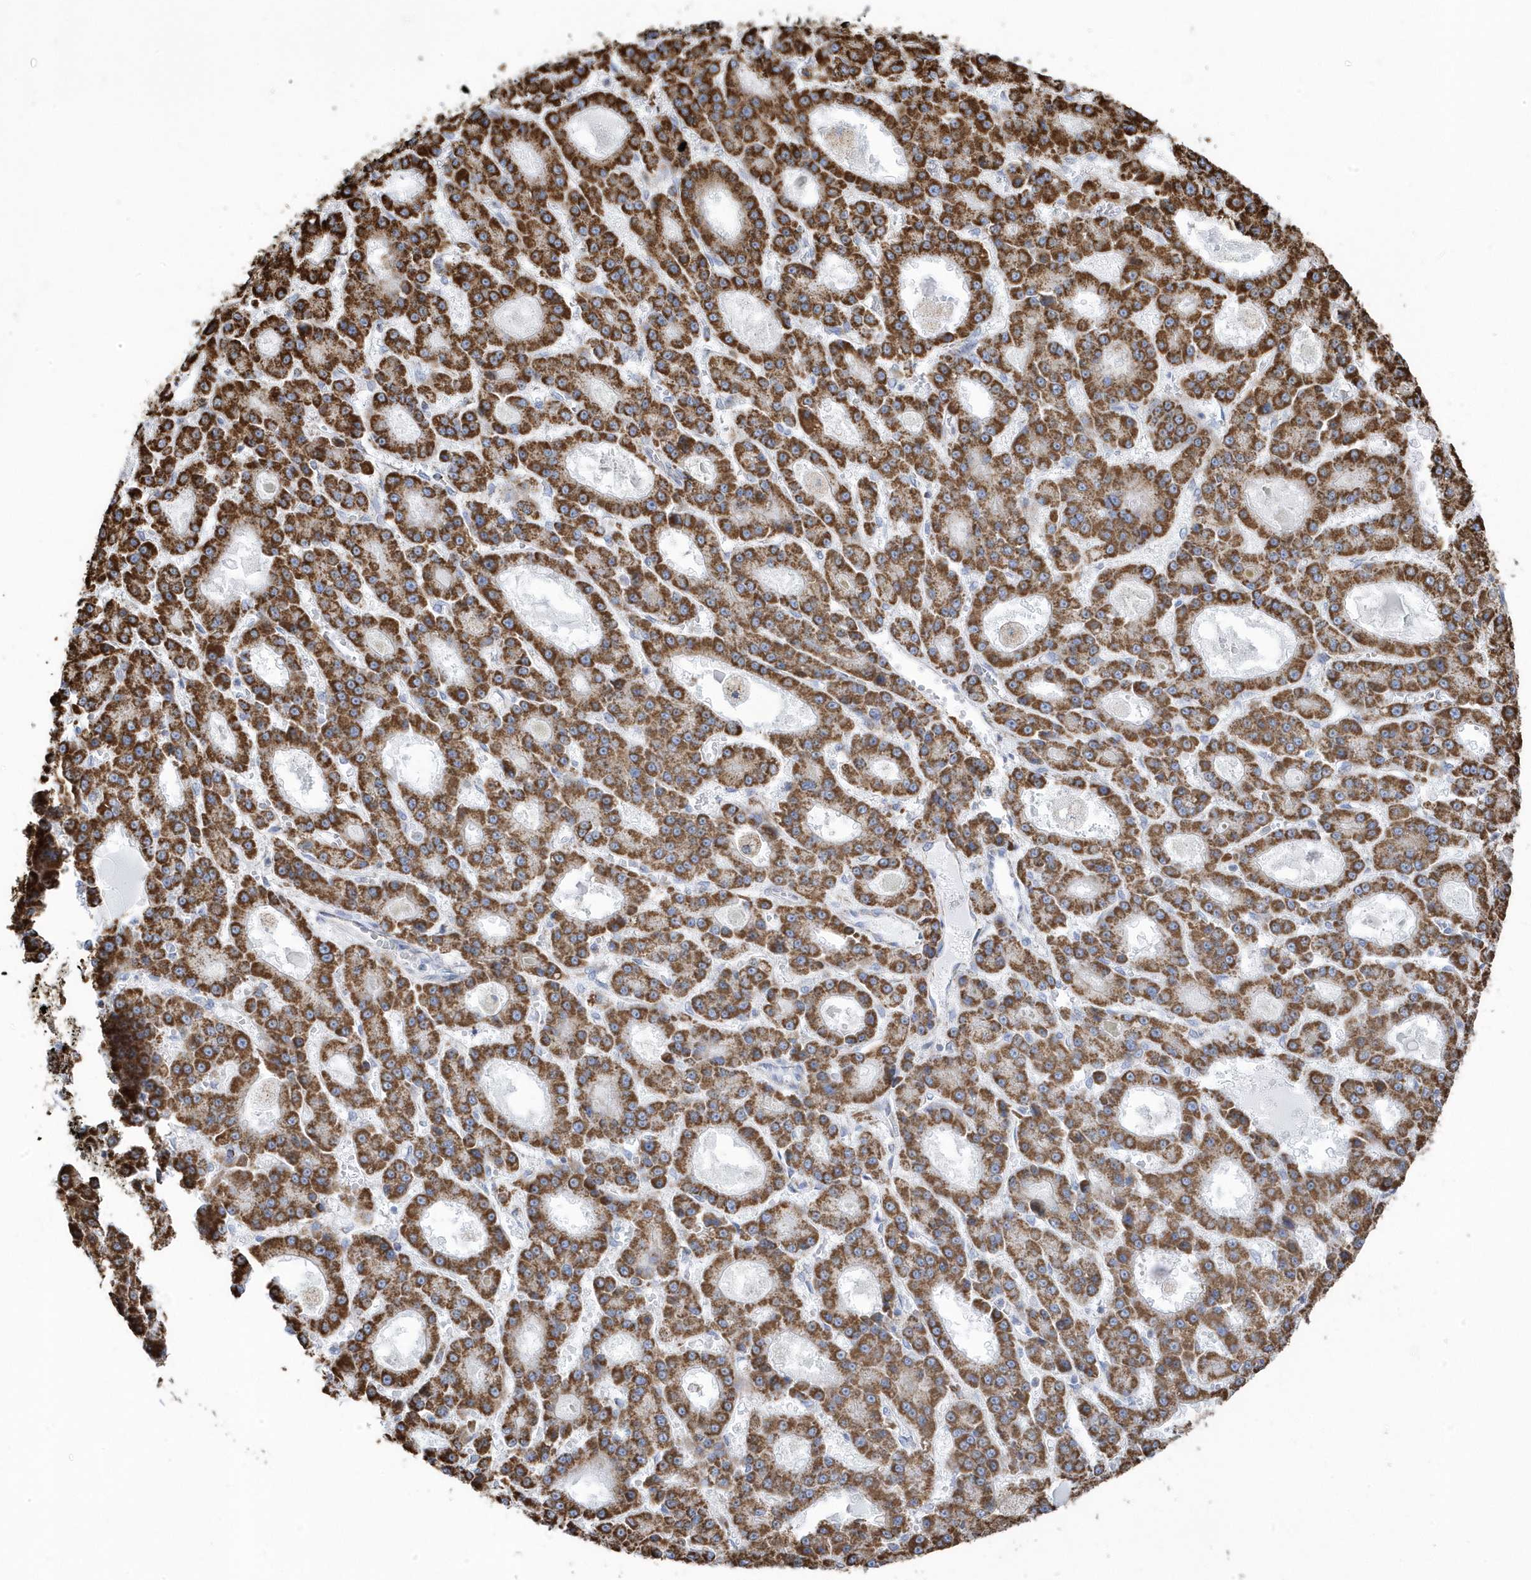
{"staining": {"intensity": "strong", "quantity": ">75%", "location": "cytoplasmic/membranous"}, "tissue": "liver cancer", "cell_type": "Tumor cells", "image_type": "cancer", "snomed": [{"axis": "morphology", "description": "Carcinoma, Hepatocellular, NOS"}, {"axis": "topography", "description": "Liver"}], "caption": "Liver hepatocellular carcinoma stained with a brown dye demonstrates strong cytoplasmic/membranous positive positivity in about >75% of tumor cells.", "gene": "GTPBP8", "patient": {"sex": "male", "age": 70}}